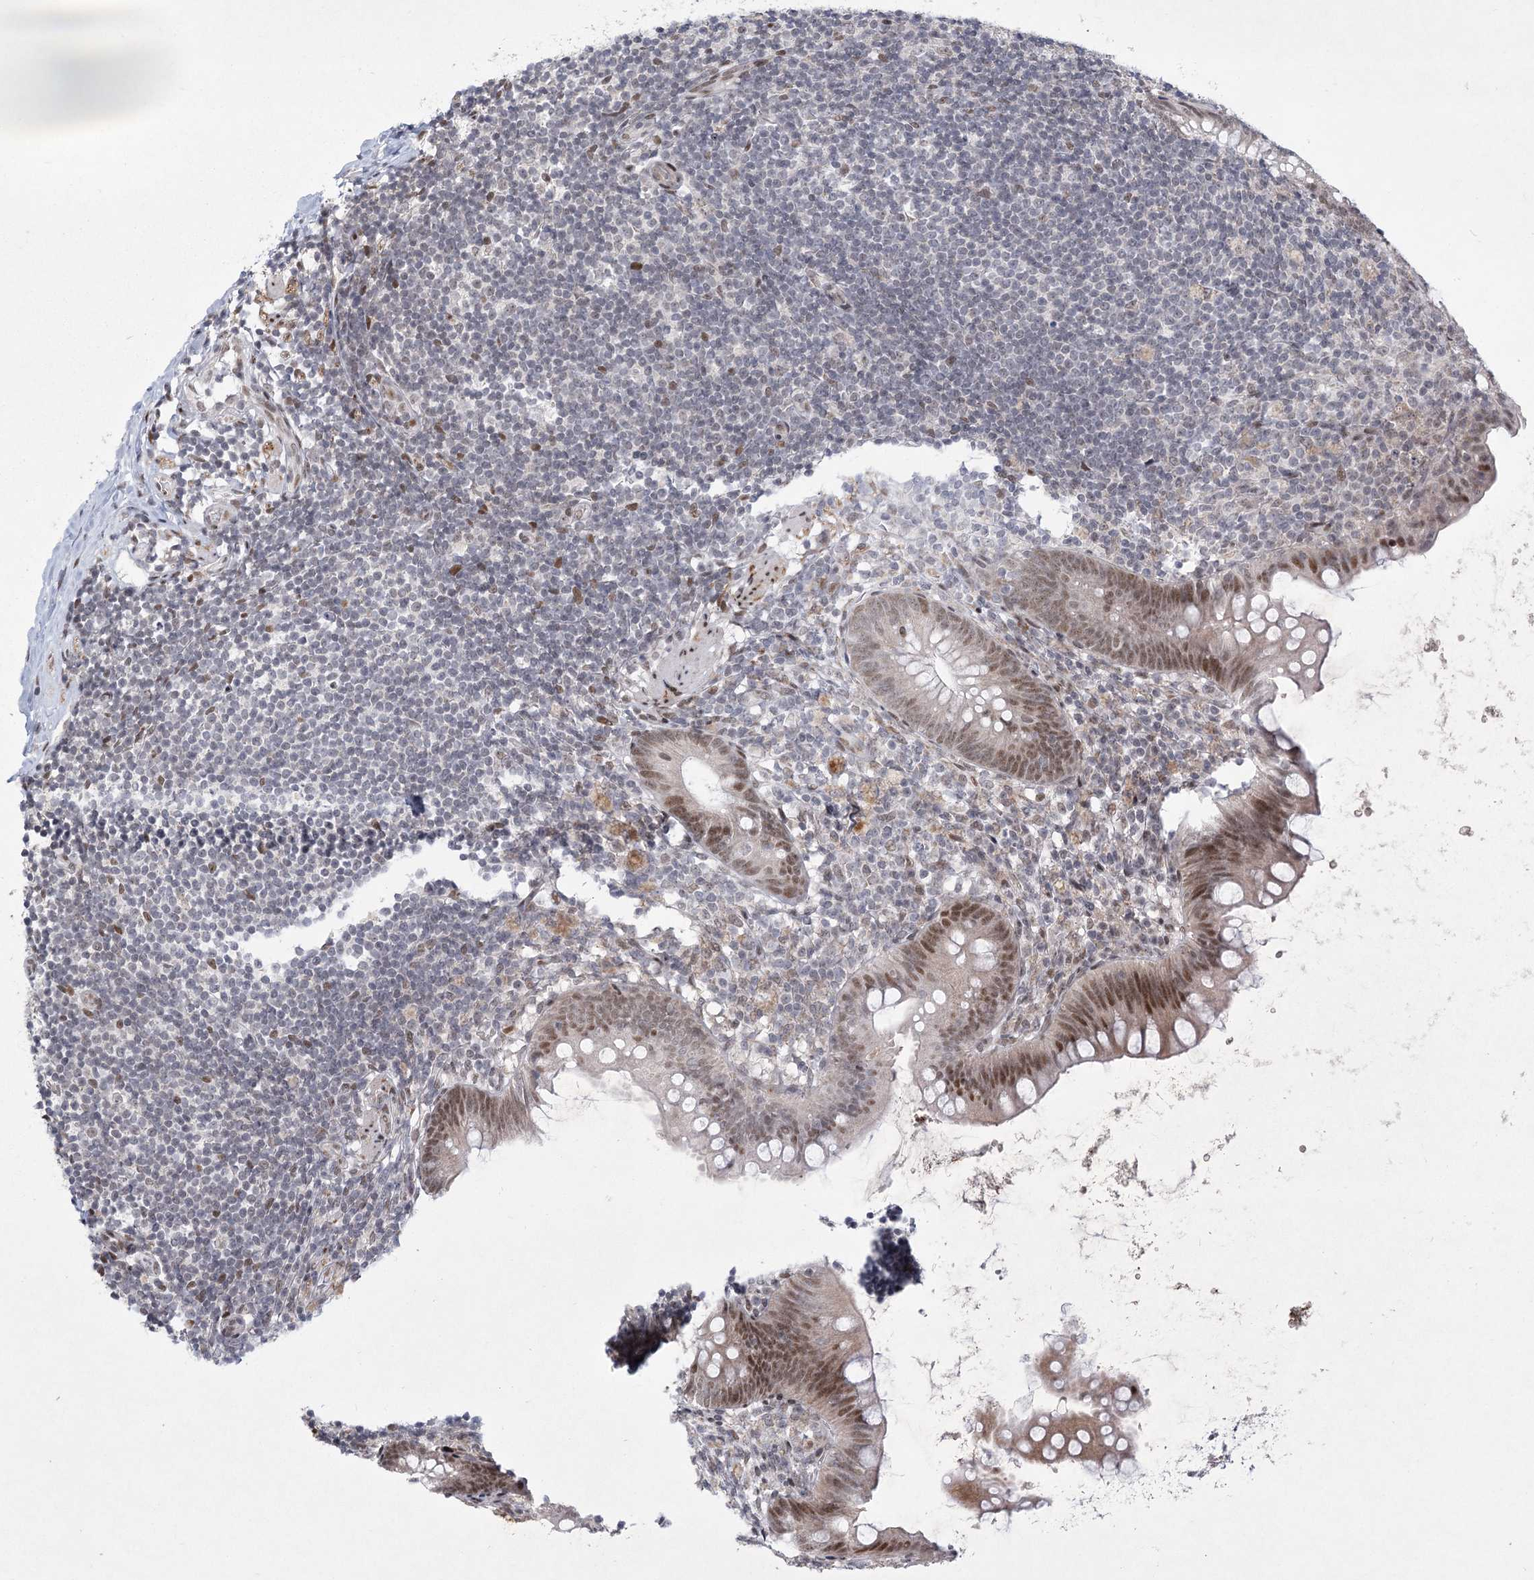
{"staining": {"intensity": "moderate", "quantity": "25%-75%", "location": "nuclear"}, "tissue": "appendix", "cell_type": "Glandular cells", "image_type": "normal", "snomed": [{"axis": "morphology", "description": "Normal tissue, NOS"}, {"axis": "topography", "description": "Appendix"}], "caption": "An image showing moderate nuclear staining in about 25%-75% of glandular cells in normal appendix, as visualized by brown immunohistochemical staining.", "gene": "CIB4", "patient": {"sex": "female", "age": 62}}